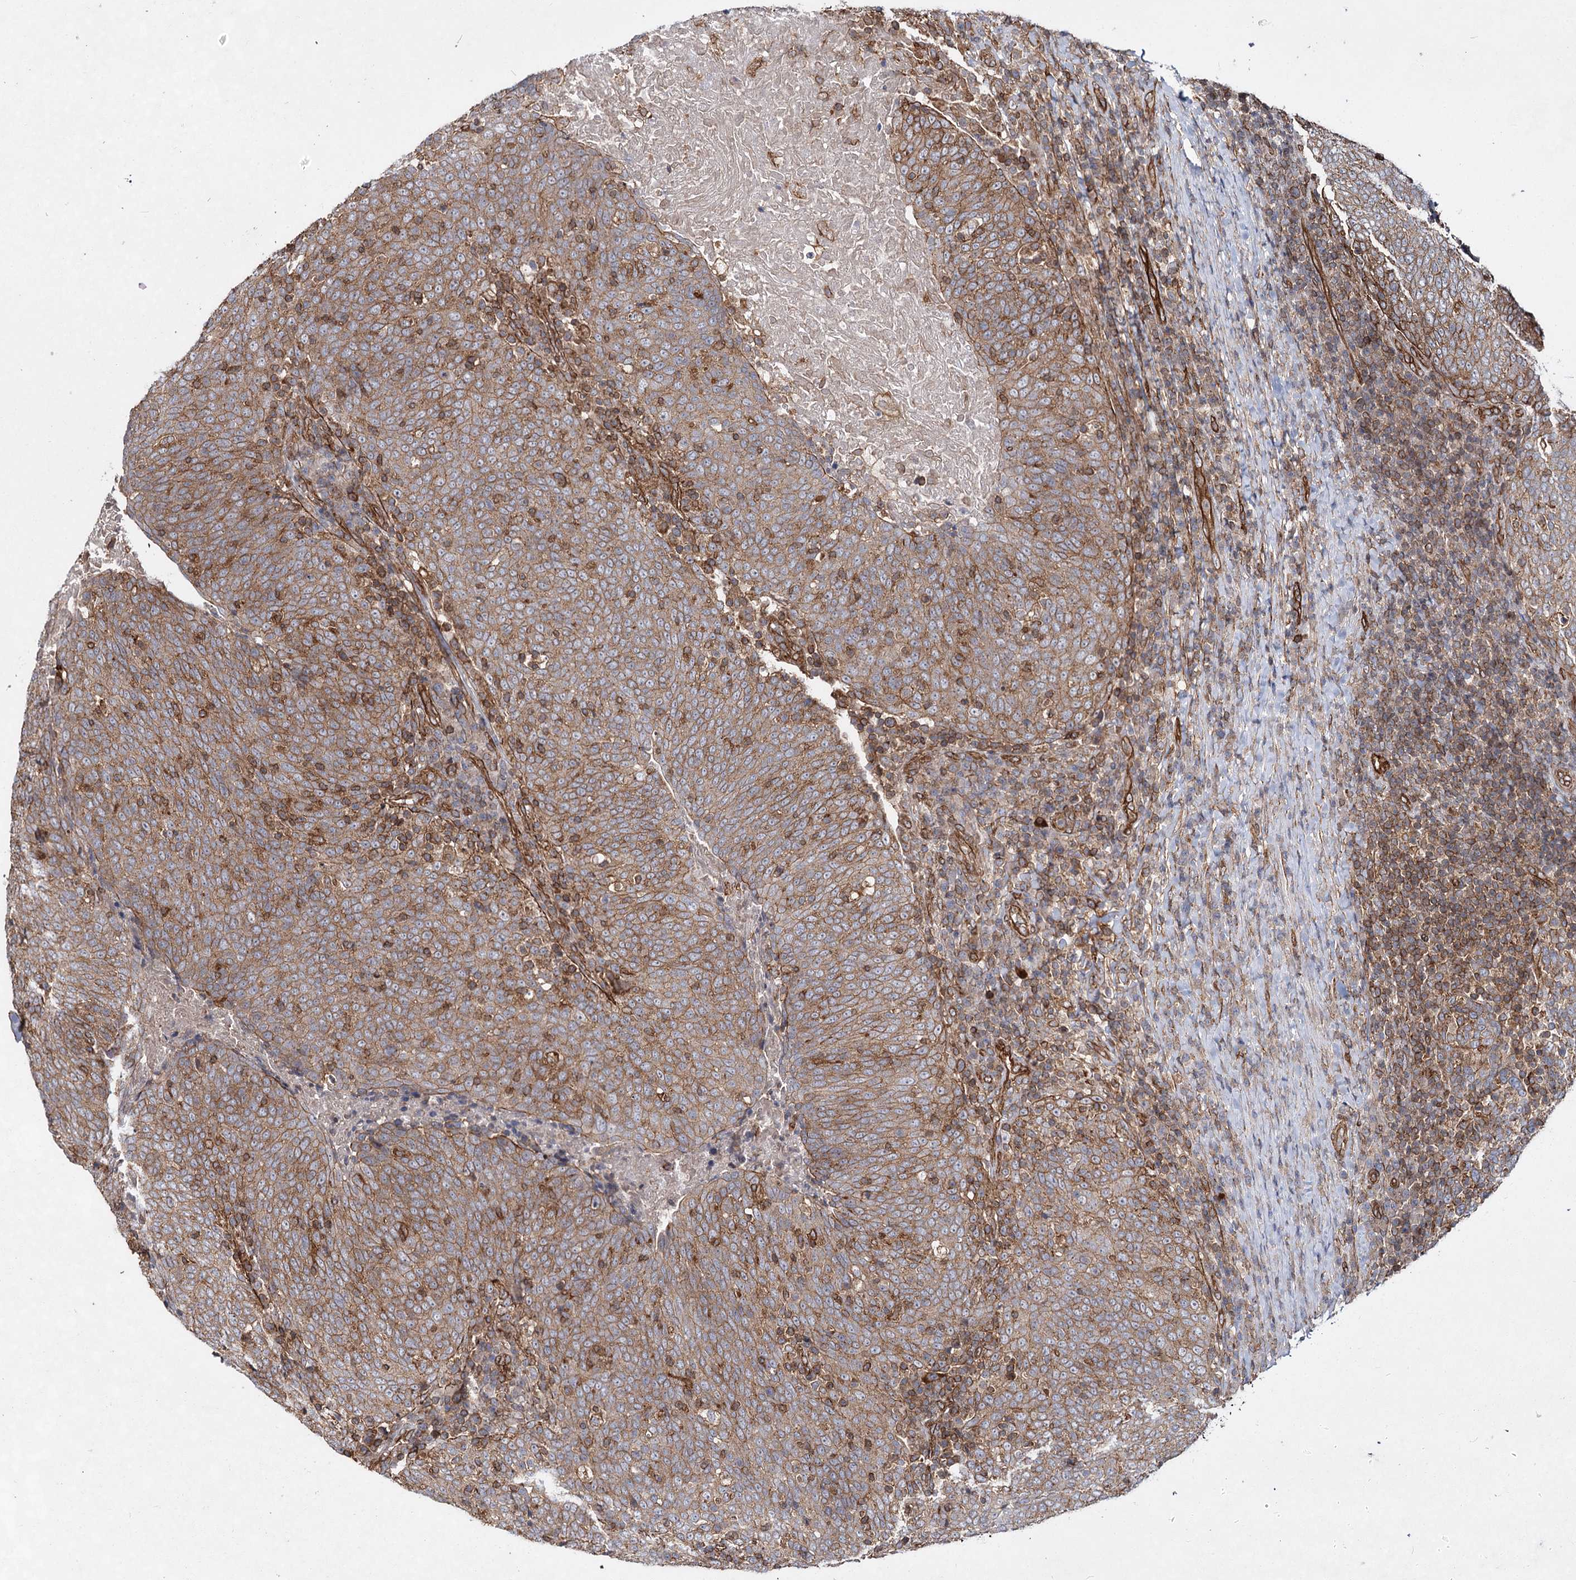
{"staining": {"intensity": "strong", "quantity": ">75%", "location": "cytoplasmic/membranous"}, "tissue": "head and neck cancer", "cell_type": "Tumor cells", "image_type": "cancer", "snomed": [{"axis": "morphology", "description": "Squamous cell carcinoma, NOS"}, {"axis": "morphology", "description": "Squamous cell carcinoma, metastatic, NOS"}, {"axis": "topography", "description": "Lymph node"}, {"axis": "topography", "description": "Head-Neck"}], "caption": "High-power microscopy captured an IHC image of head and neck cancer, revealing strong cytoplasmic/membranous staining in about >75% of tumor cells.", "gene": "IQSEC1", "patient": {"sex": "male", "age": 62}}